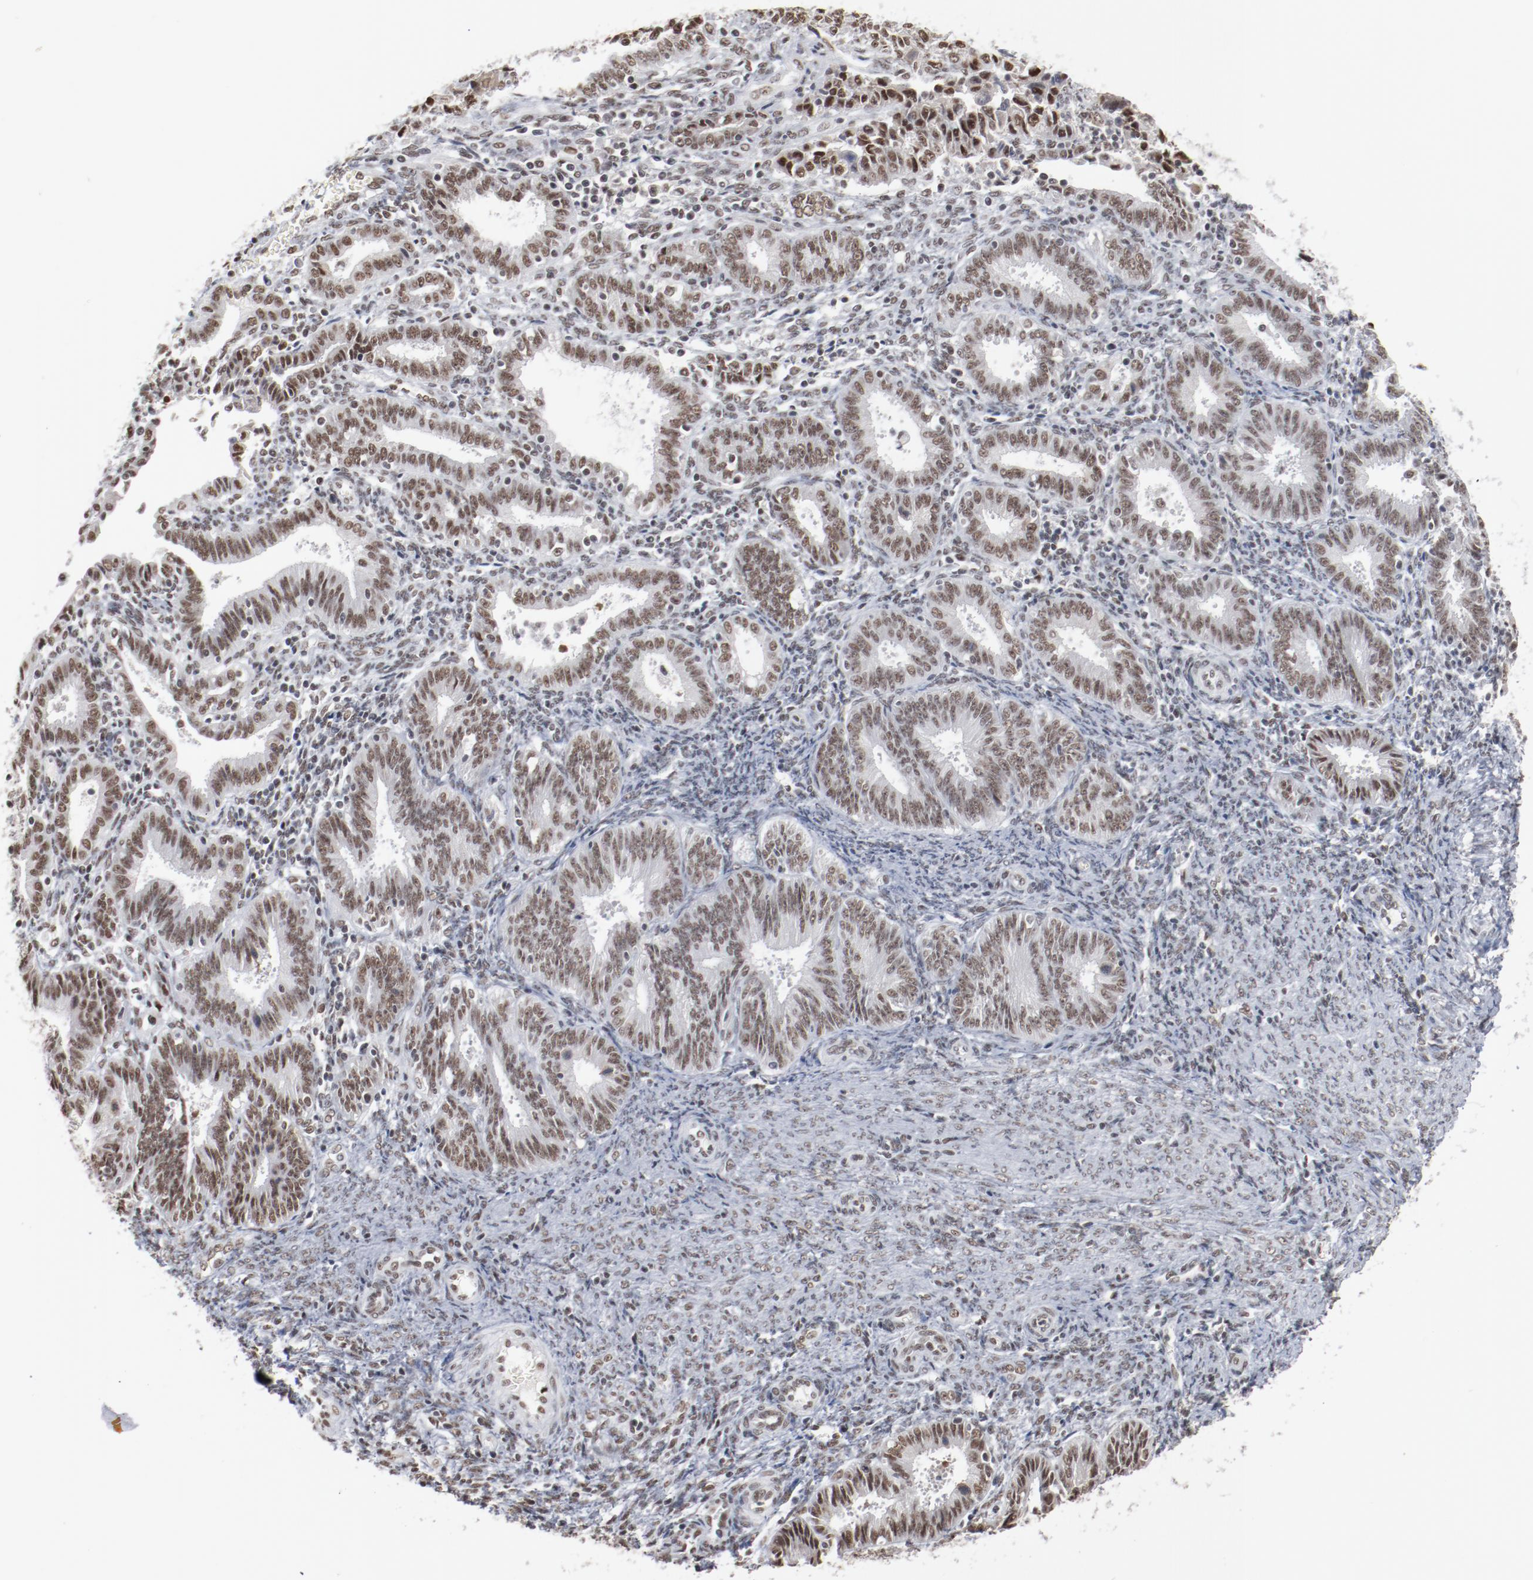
{"staining": {"intensity": "moderate", "quantity": ">75%", "location": "nuclear"}, "tissue": "endometrial cancer", "cell_type": "Tumor cells", "image_type": "cancer", "snomed": [{"axis": "morphology", "description": "Adenocarcinoma, NOS"}, {"axis": "topography", "description": "Endometrium"}], "caption": "High-power microscopy captured an IHC image of endometrial cancer (adenocarcinoma), revealing moderate nuclear staining in approximately >75% of tumor cells.", "gene": "BUB3", "patient": {"sex": "female", "age": 42}}